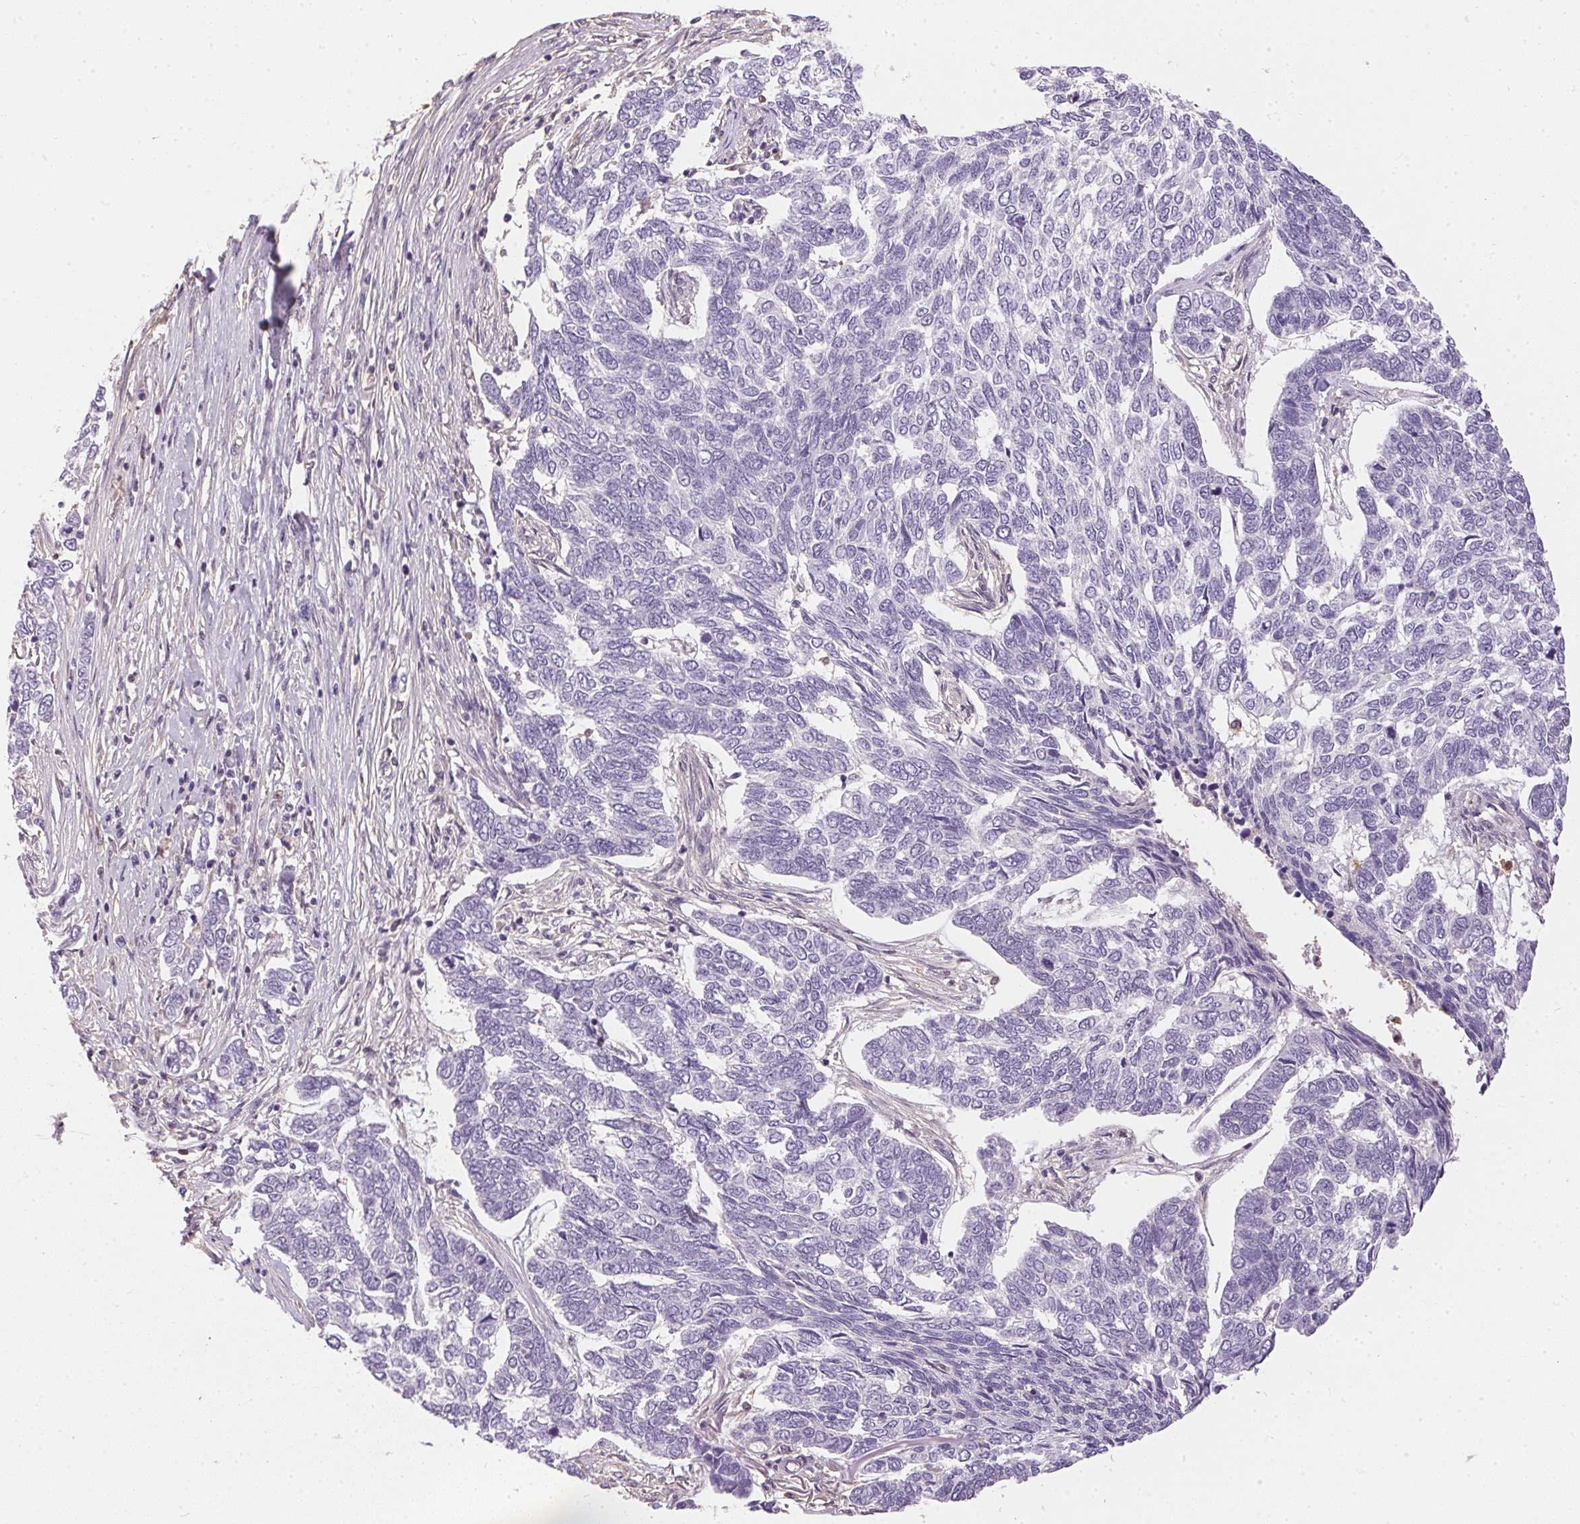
{"staining": {"intensity": "negative", "quantity": "none", "location": "none"}, "tissue": "skin cancer", "cell_type": "Tumor cells", "image_type": "cancer", "snomed": [{"axis": "morphology", "description": "Basal cell carcinoma"}, {"axis": "topography", "description": "Skin"}], "caption": "There is no significant expression in tumor cells of skin basal cell carcinoma. (DAB (3,3'-diaminobenzidine) IHC visualized using brightfield microscopy, high magnification).", "gene": "S100A3", "patient": {"sex": "female", "age": 65}}